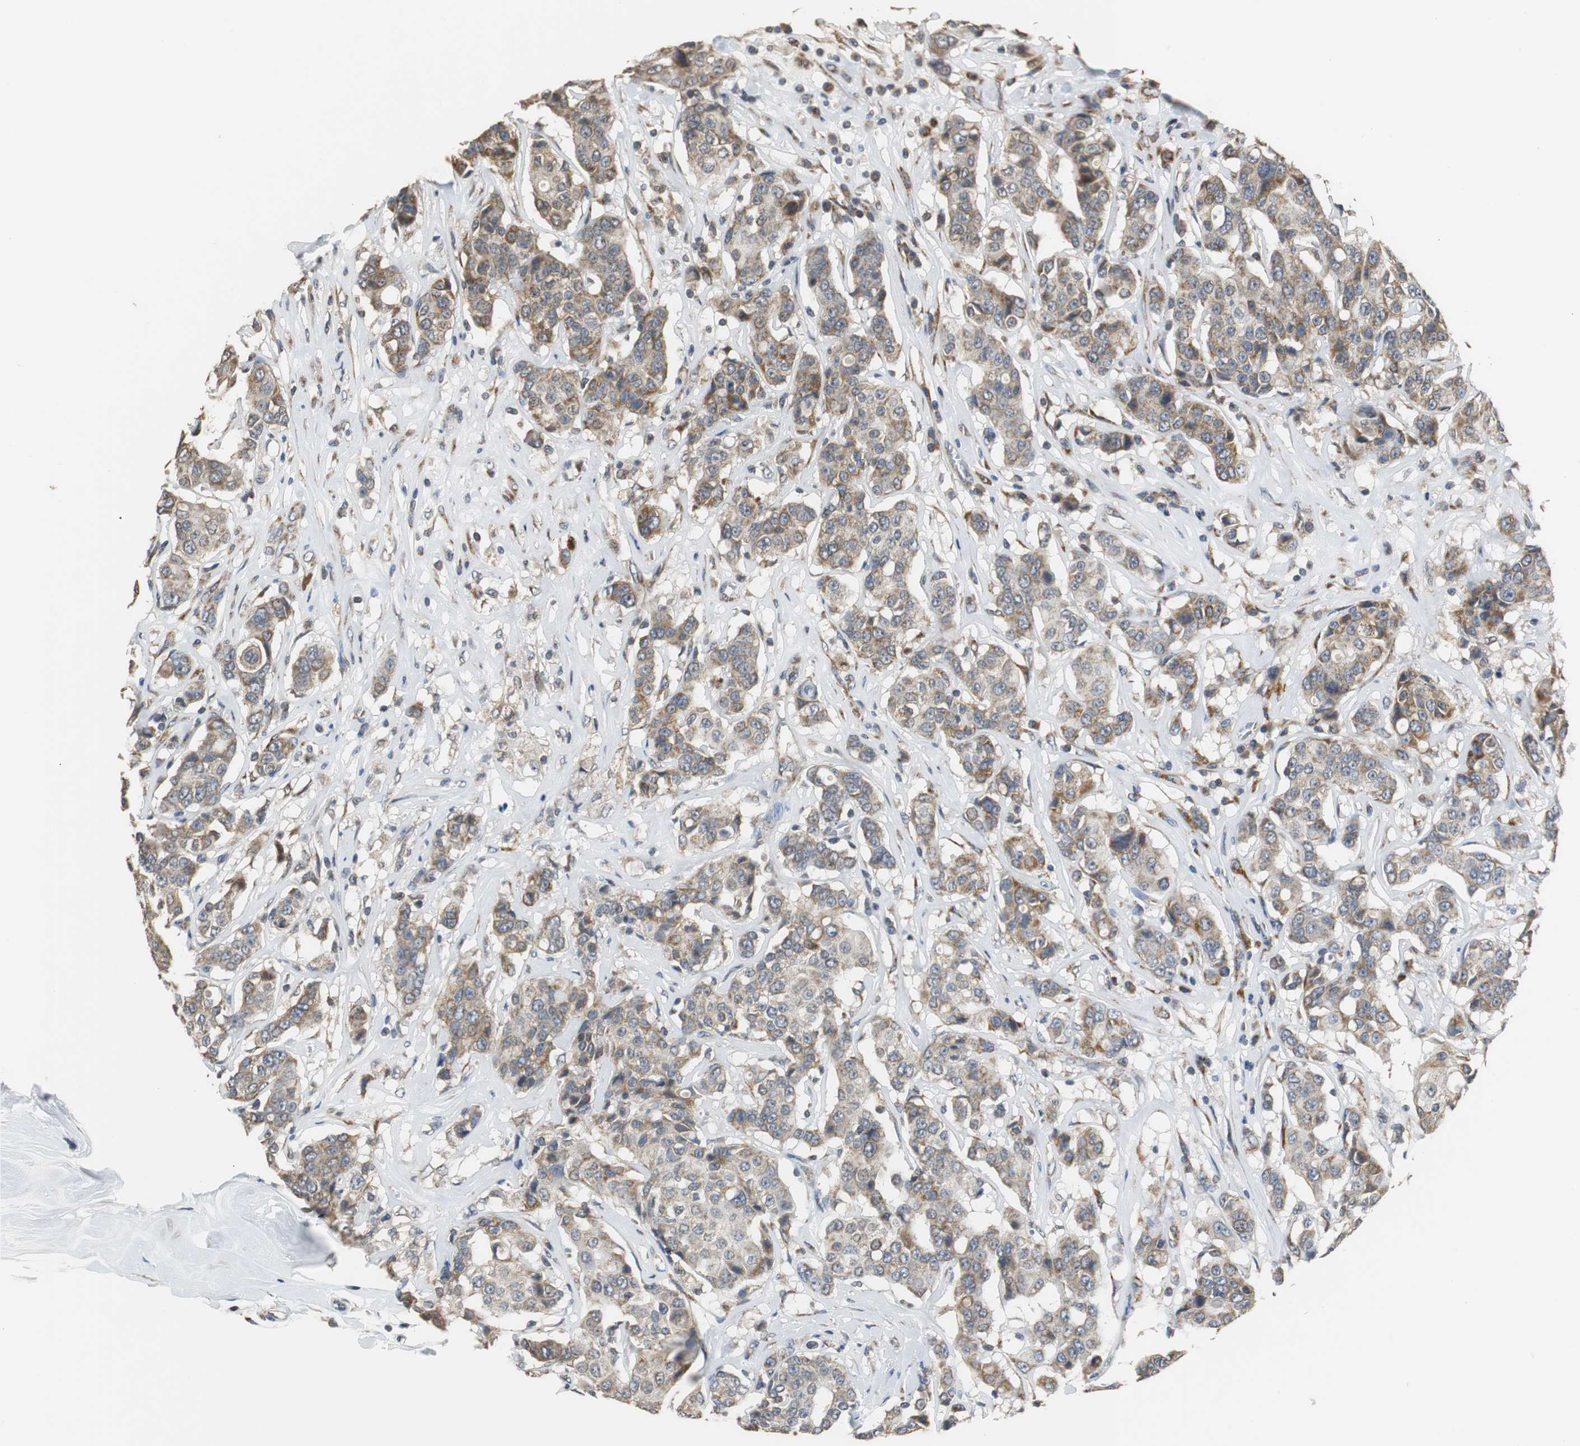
{"staining": {"intensity": "weak", "quantity": "25%-75%", "location": "cytoplasmic/membranous"}, "tissue": "breast cancer", "cell_type": "Tumor cells", "image_type": "cancer", "snomed": [{"axis": "morphology", "description": "Duct carcinoma"}, {"axis": "topography", "description": "Breast"}], "caption": "Invasive ductal carcinoma (breast) stained with a protein marker exhibits weak staining in tumor cells.", "gene": "HMGCL", "patient": {"sex": "female", "age": 27}}